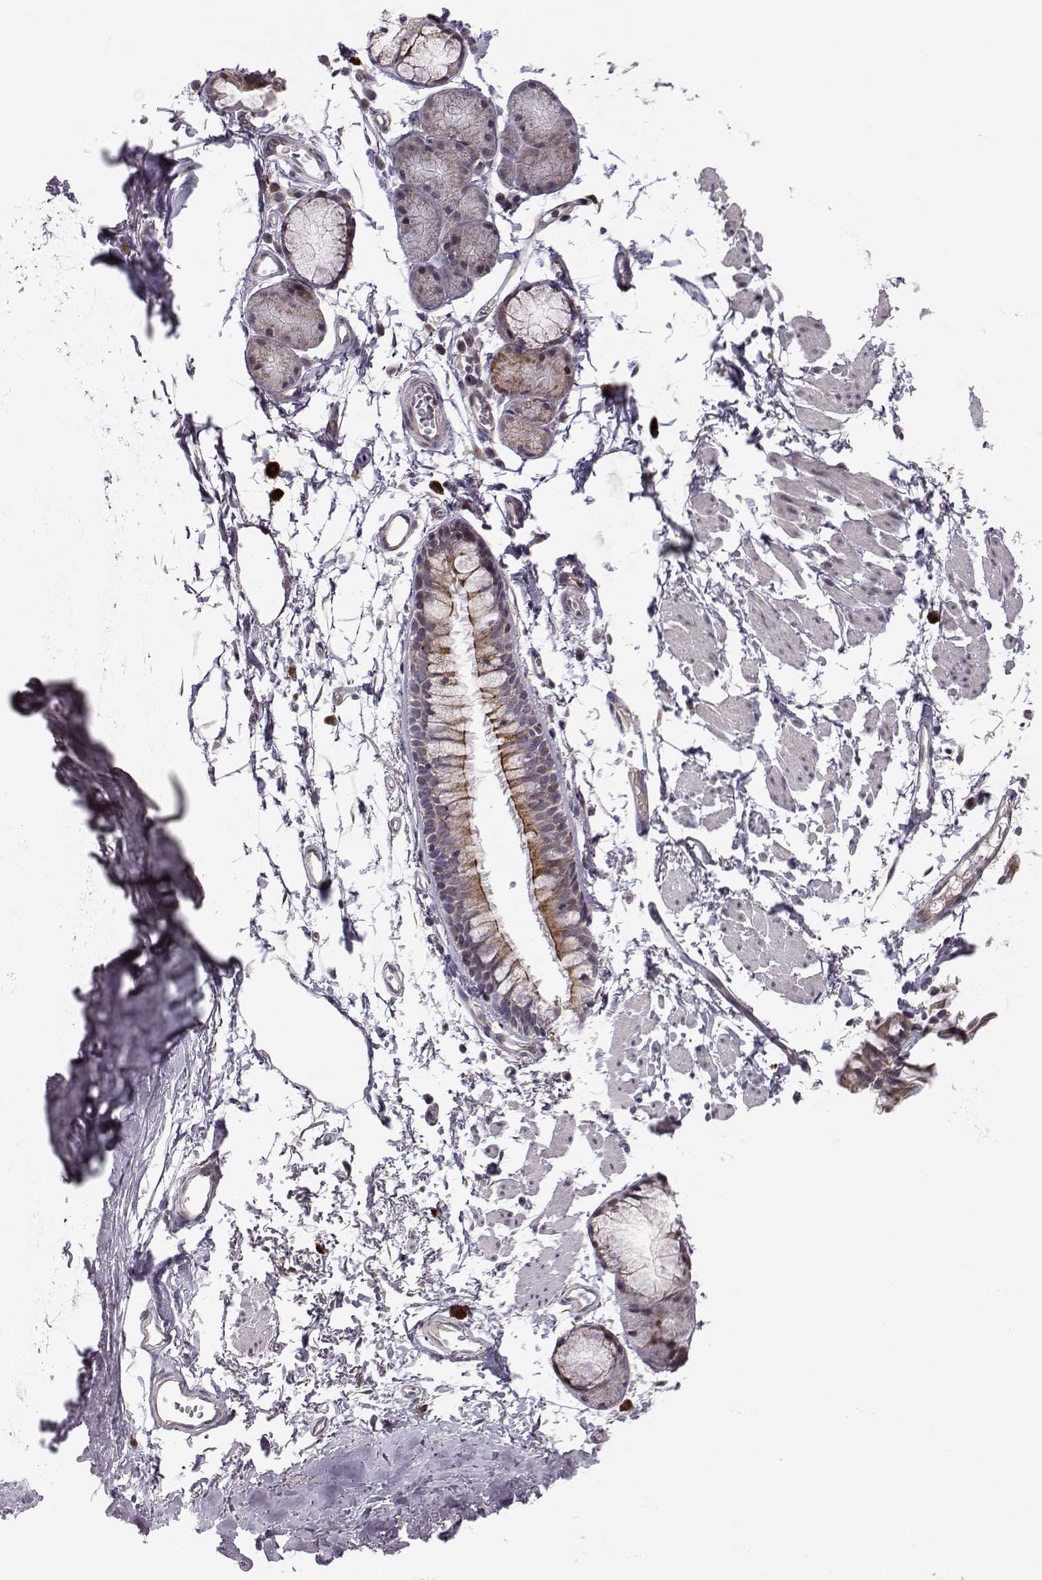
{"staining": {"intensity": "negative", "quantity": "none", "location": "none"}, "tissue": "soft tissue", "cell_type": "Fibroblasts", "image_type": "normal", "snomed": [{"axis": "morphology", "description": "Normal tissue, NOS"}, {"axis": "topography", "description": "Cartilage tissue"}, {"axis": "topography", "description": "Bronchus"}], "caption": "This is a histopathology image of immunohistochemistry staining of benign soft tissue, which shows no expression in fibroblasts. (Brightfield microscopy of DAB (3,3'-diaminobenzidine) IHC at high magnification).", "gene": "NECAB3", "patient": {"sex": "female", "age": 79}}